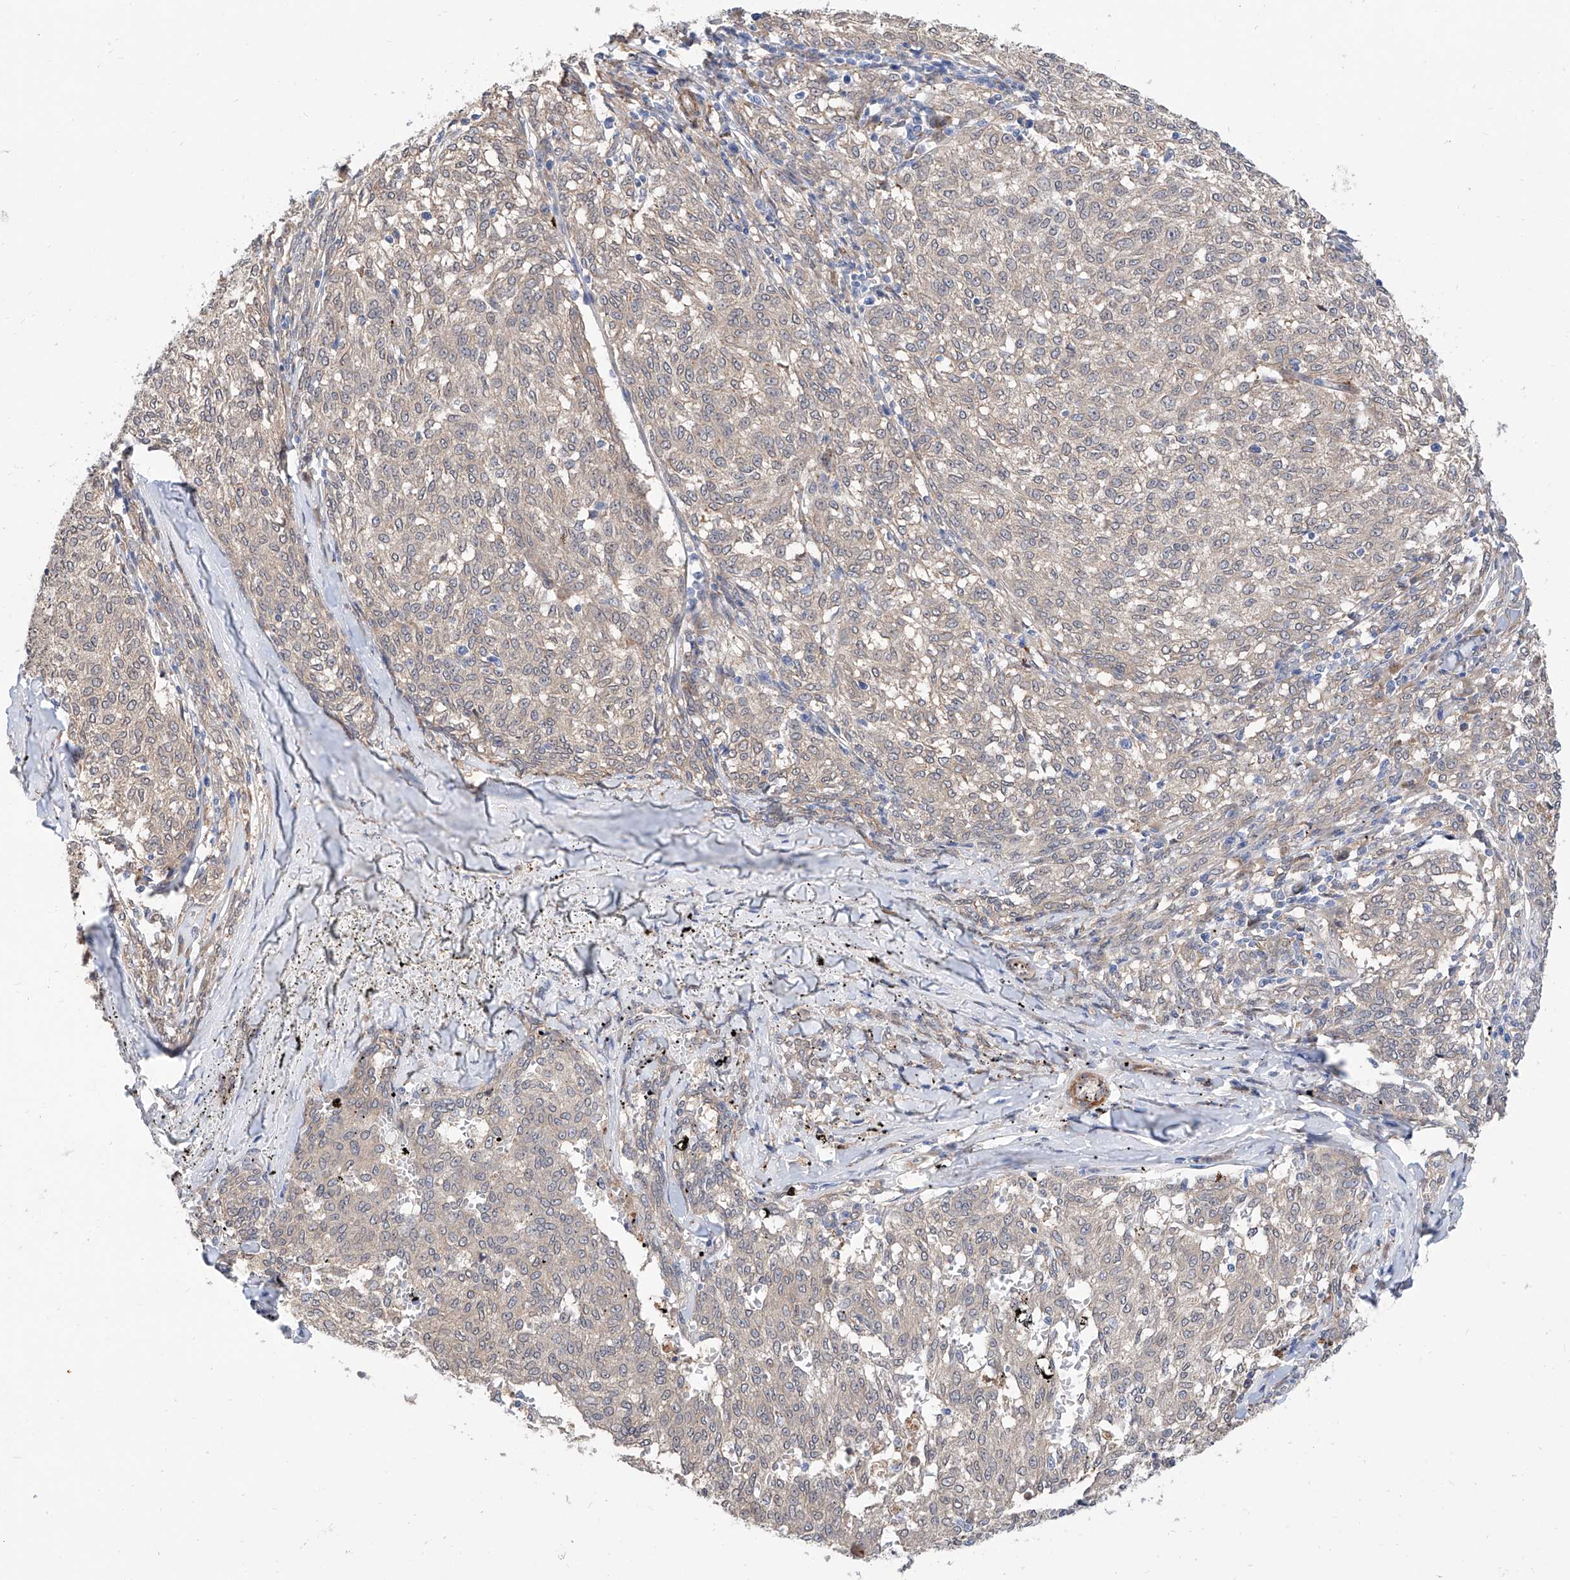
{"staining": {"intensity": "negative", "quantity": "none", "location": "none"}, "tissue": "melanoma", "cell_type": "Tumor cells", "image_type": "cancer", "snomed": [{"axis": "morphology", "description": "Malignant melanoma, NOS"}, {"axis": "topography", "description": "Skin"}], "caption": "This micrograph is of melanoma stained with immunohistochemistry to label a protein in brown with the nuclei are counter-stained blue. There is no positivity in tumor cells. (Stains: DAB immunohistochemistry (IHC) with hematoxylin counter stain, Microscopy: brightfield microscopy at high magnification).", "gene": "MAGEE2", "patient": {"sex": "female", "age": 72}}